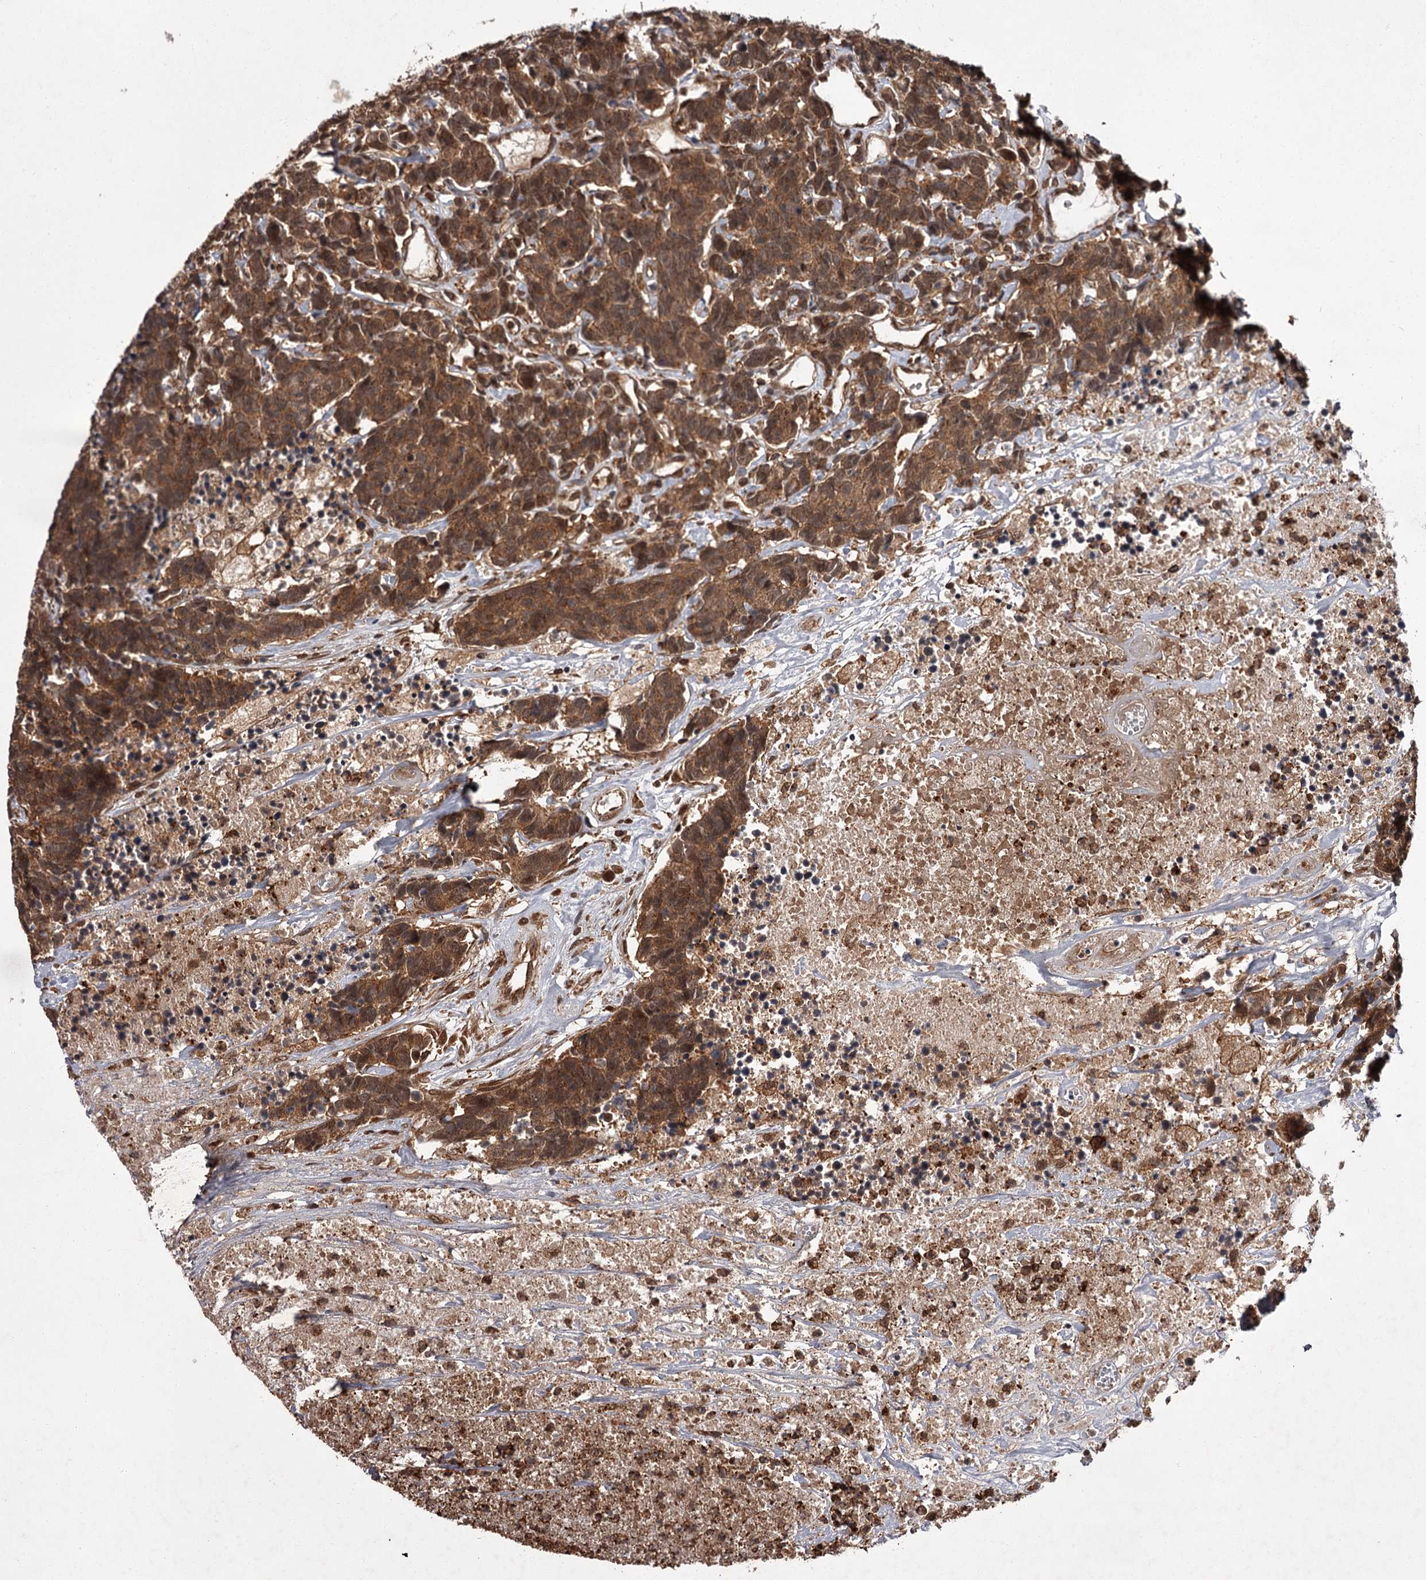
{"staining": {"intensity": "moderate", "quantity": ">75%", "location": "cytoplasmic/membranous,nuclear"}, "tissue": "carcinoid", "cell_type": "Tumor cells", "image_type": "cancer", "snomed": [{"axis": "morphology", "description": "Carcinoma, NOS"}, {"axis": "morphology", "description": "Carcinoid, malignant, NOS"}, {"axis": "topography", "description": "Urinary bladder"}], "caption": "Immunohistochemical staining of human carcinoid exhibits medium levels of moderate cytoplasmic/membranous and nuclear protein positivity in approximately >75% of tumor cells.", "gene": "TBC1D23", "patient": {"sex": "male", "age": 57}}